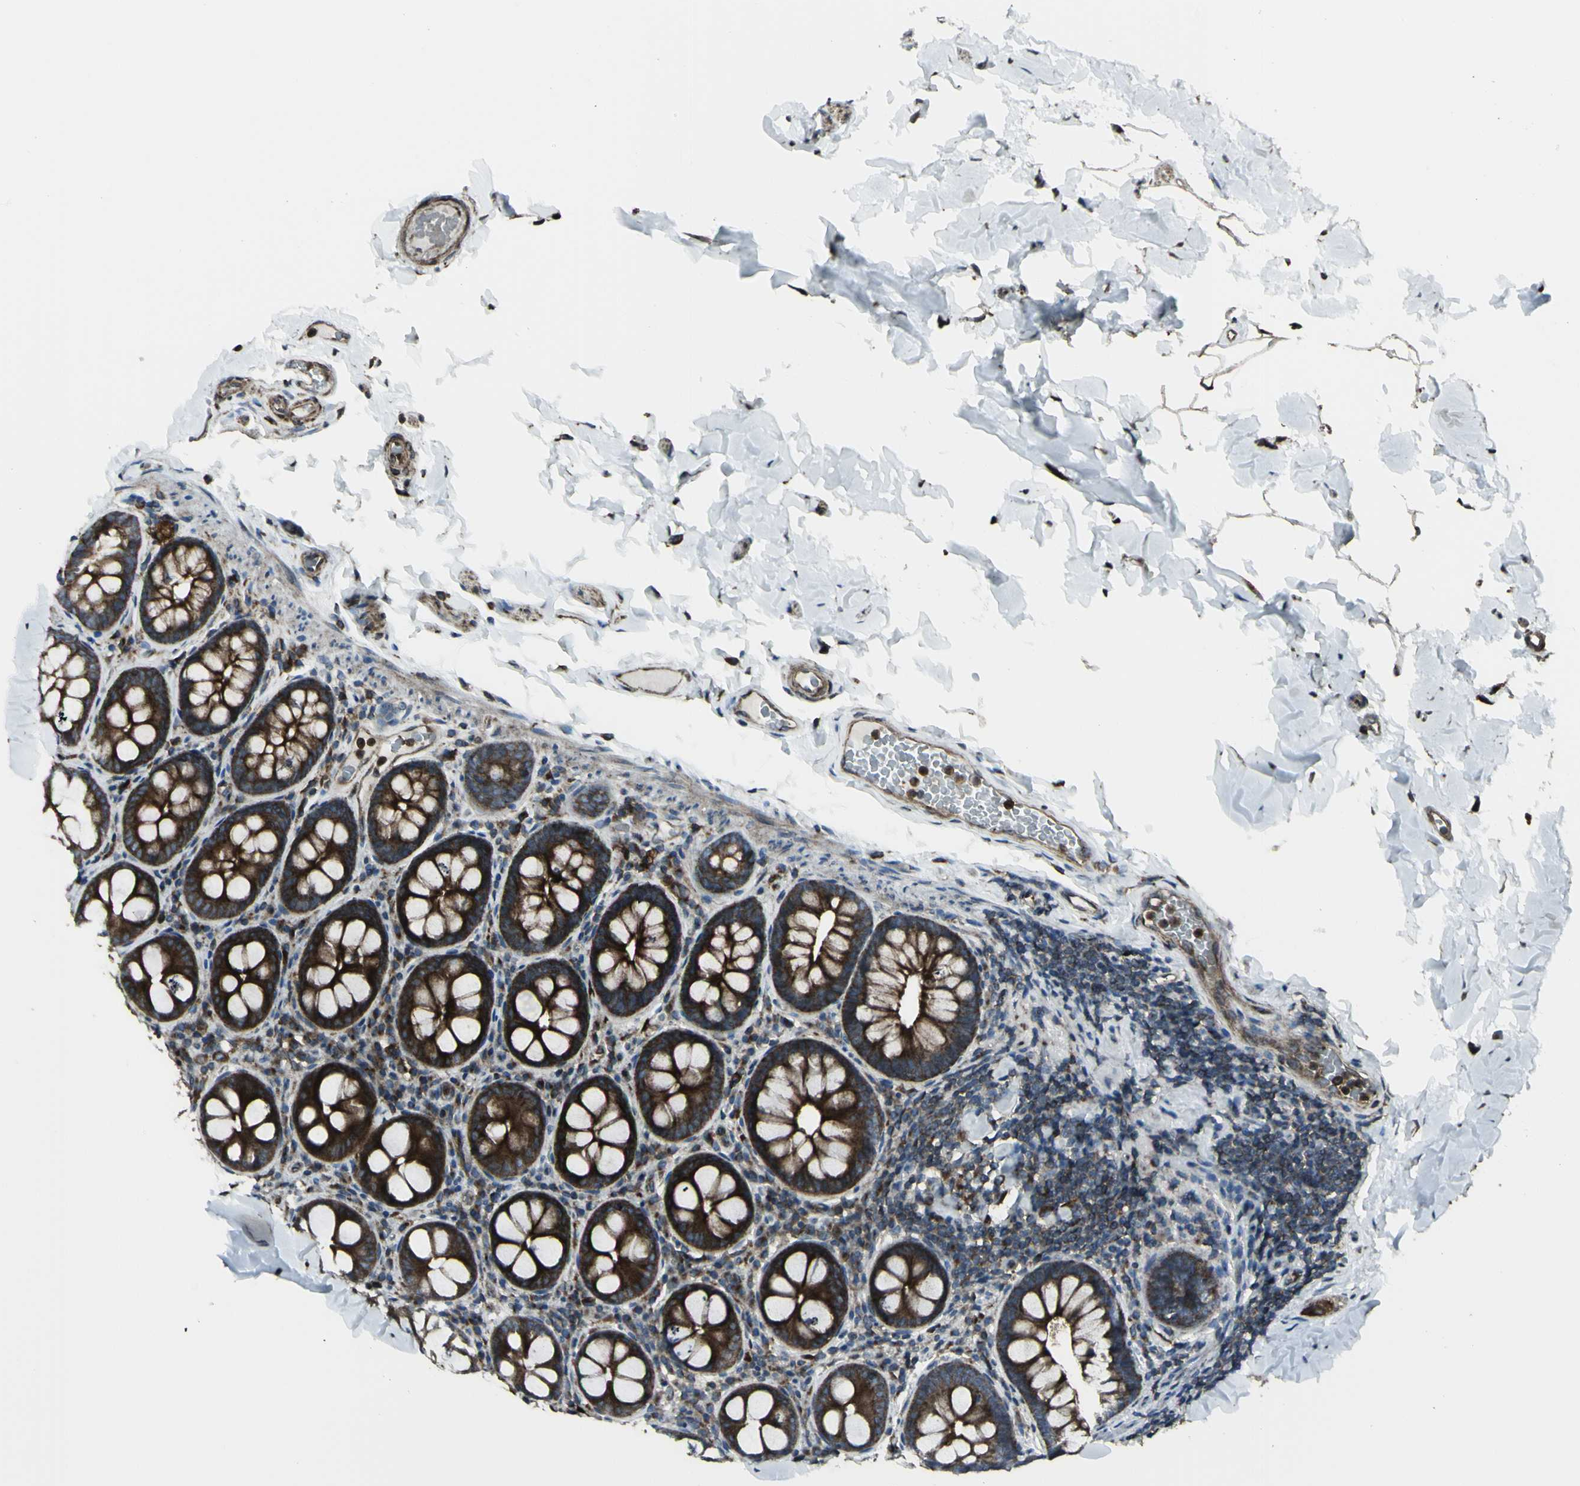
{"staining": {"intensity": "moderate", "quantity": "25%-75%", "location": "cytoplasmic/membranous"}, "tissue": "colon", "cell_type": "Endothelial cells", "image_type": "normal", "snomed": [{"axis": "morphology", "description": "Normal tissue, NOS"}, {"axis": "topography", "description": "Colon"}], "caption": "Immunohistochemistry image of normal colon: colon stained using IHC displays medium levels of moderate protein expression localized specifically in the cytoplasmic/membranous of endothelial cells, appearing as a cytoplasmic/membranous brown color.", "gene": "NAPA", "patient": {"sex": "female", "age": 61}}